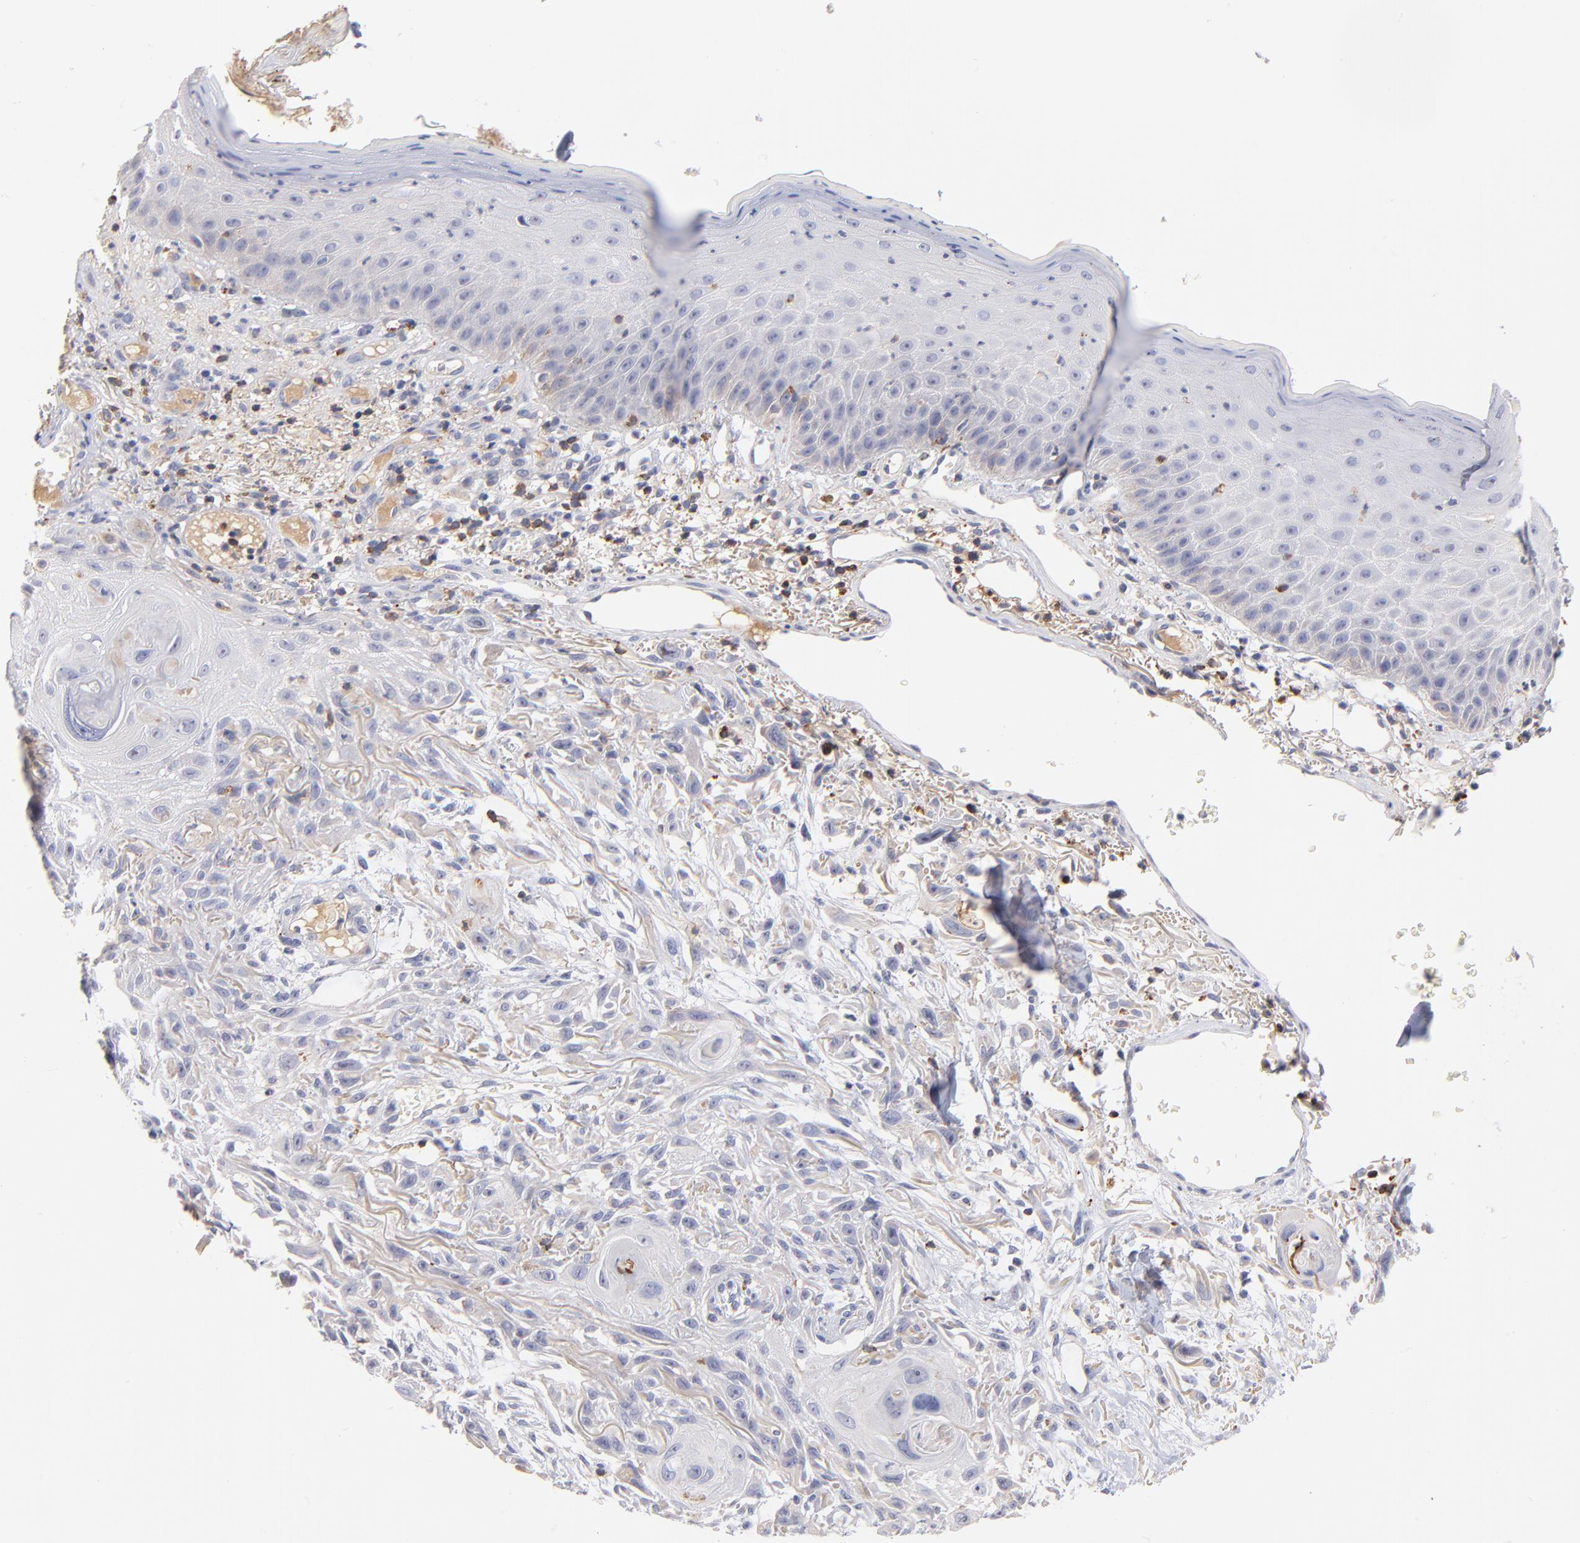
{"staining": {"intensity": "weak", "quantity": "<25%", "location": "cytoplasmic/membranous"}, "tissue": "skin cancer", "cell_type": "Tumor cells", "image_type": "cancer", "snomed": [{"axis": "morphology", "description": "Squamous cell carcinoma, NOS"}, {"axis": "topography", "description": "Skin"}], "caption": "DAB (3,3'-diaminobenzidine) immunohistochemical staining of skin cancer (squamous cell carcinoma) shows no significant positivity in tumor cells. (DAB (3,3'-diaminobenzidine) immunohistochemistry (IHC) visualized using brightfield microscopy, high magnification).", "gene": "KREMEN2", "patient": {"sex": "female", "age": 59}}